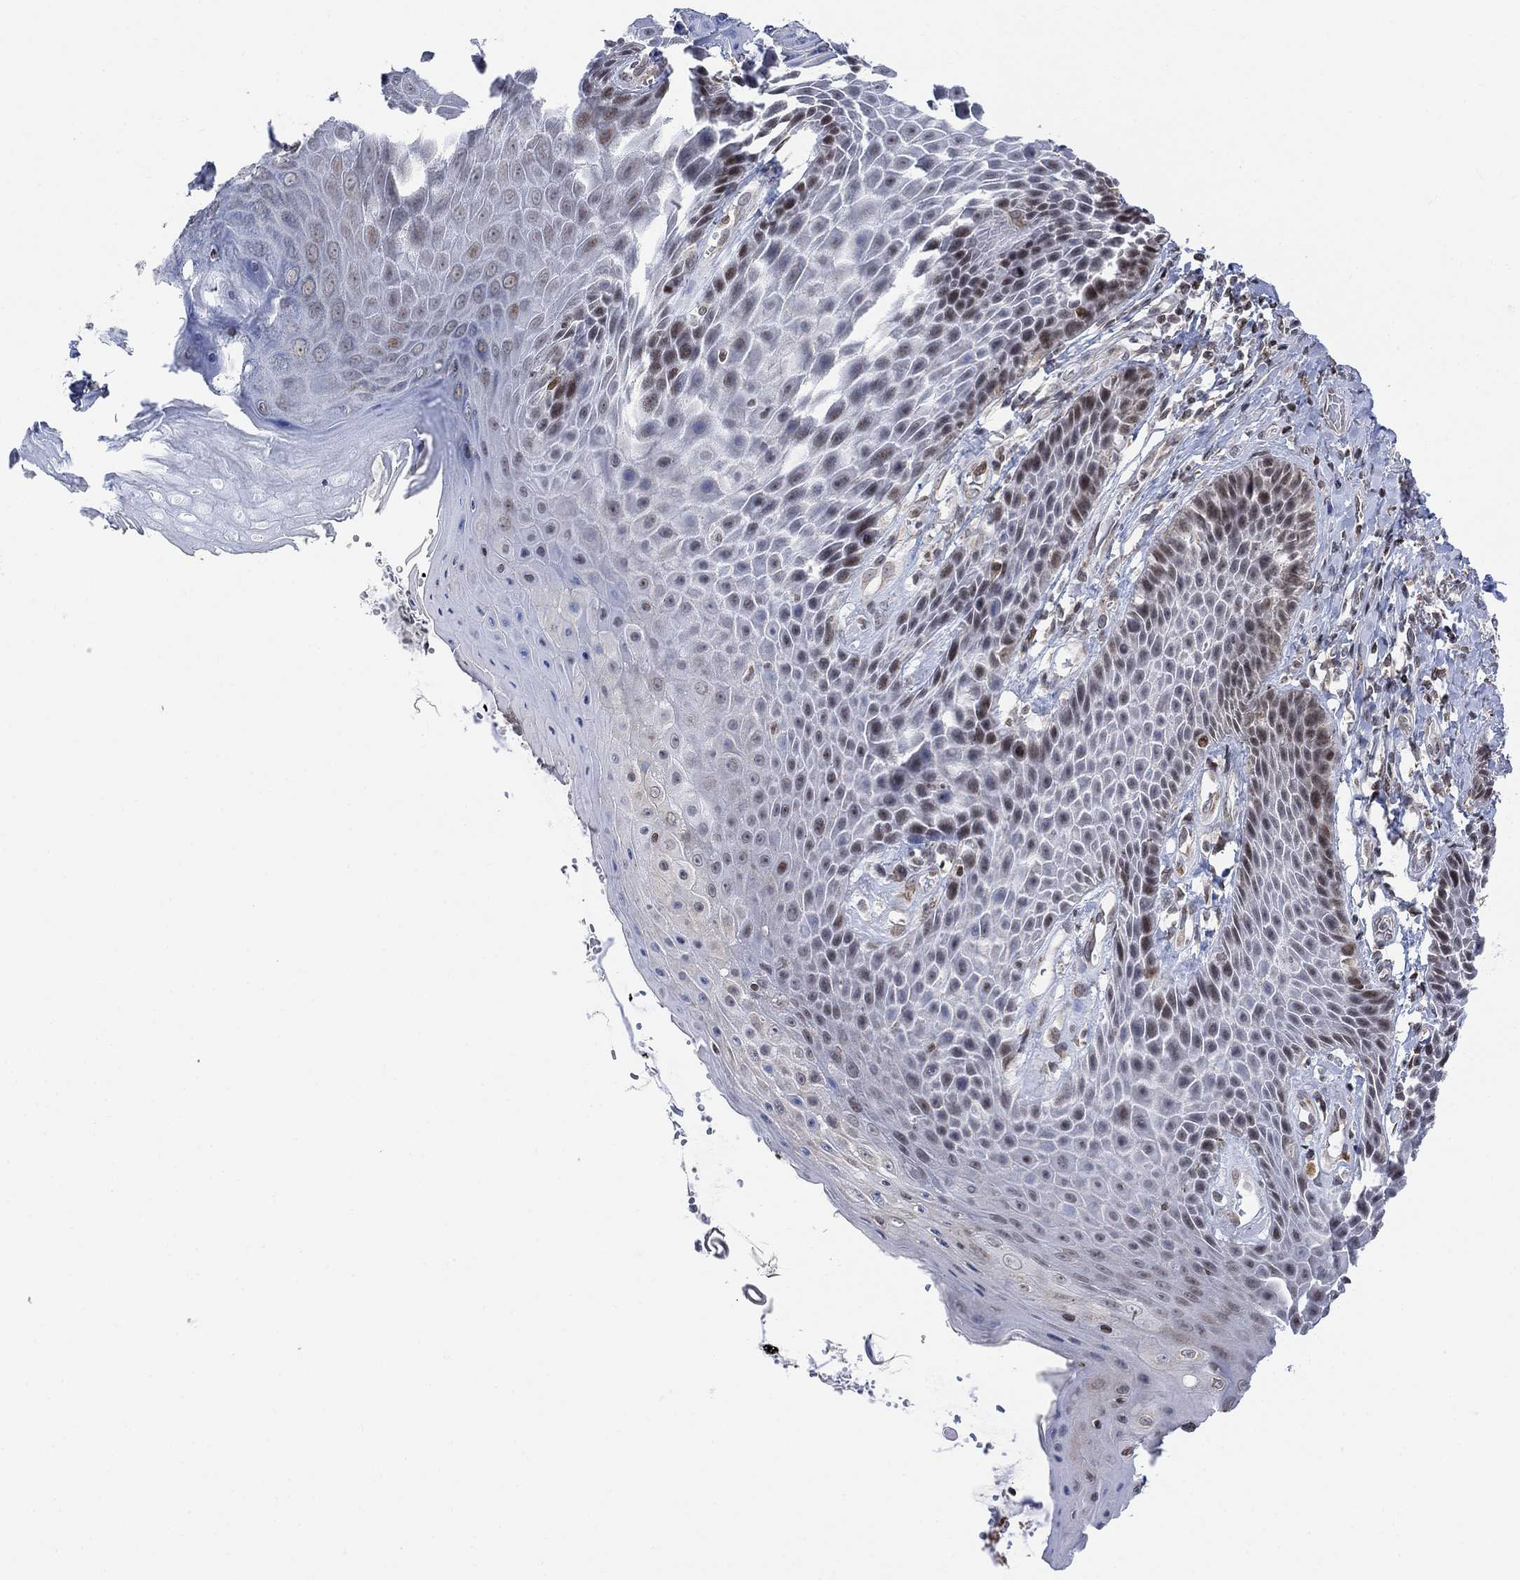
{"staining": {"intensity": "weak", "quantity": "25%-75%", "location": "cytoplasmic/membranous,nuclear"}, "tissue": "skin", "cell_type": "Epidermal cells", "image_type": "normal", "snomed": [{"axis": "morphology", "description": "Normal tissue, NOS"}, {"axis": "topography", "description": "Skeletal muscle"}, {"axis": "topography", "description": "Anal"}, {"axis": "topography", "description": "Peripheral nerve tissue"}], "caption": "Benign skin displays weak cytoplasmic/membranous,nuclear expression in about 25%-75% of epidermal cells (DAB = brown stain, brightfield microscopy at high magnification)..", "gene": "ABHD14A", "patient": {"sex": "male", "age": 53}}